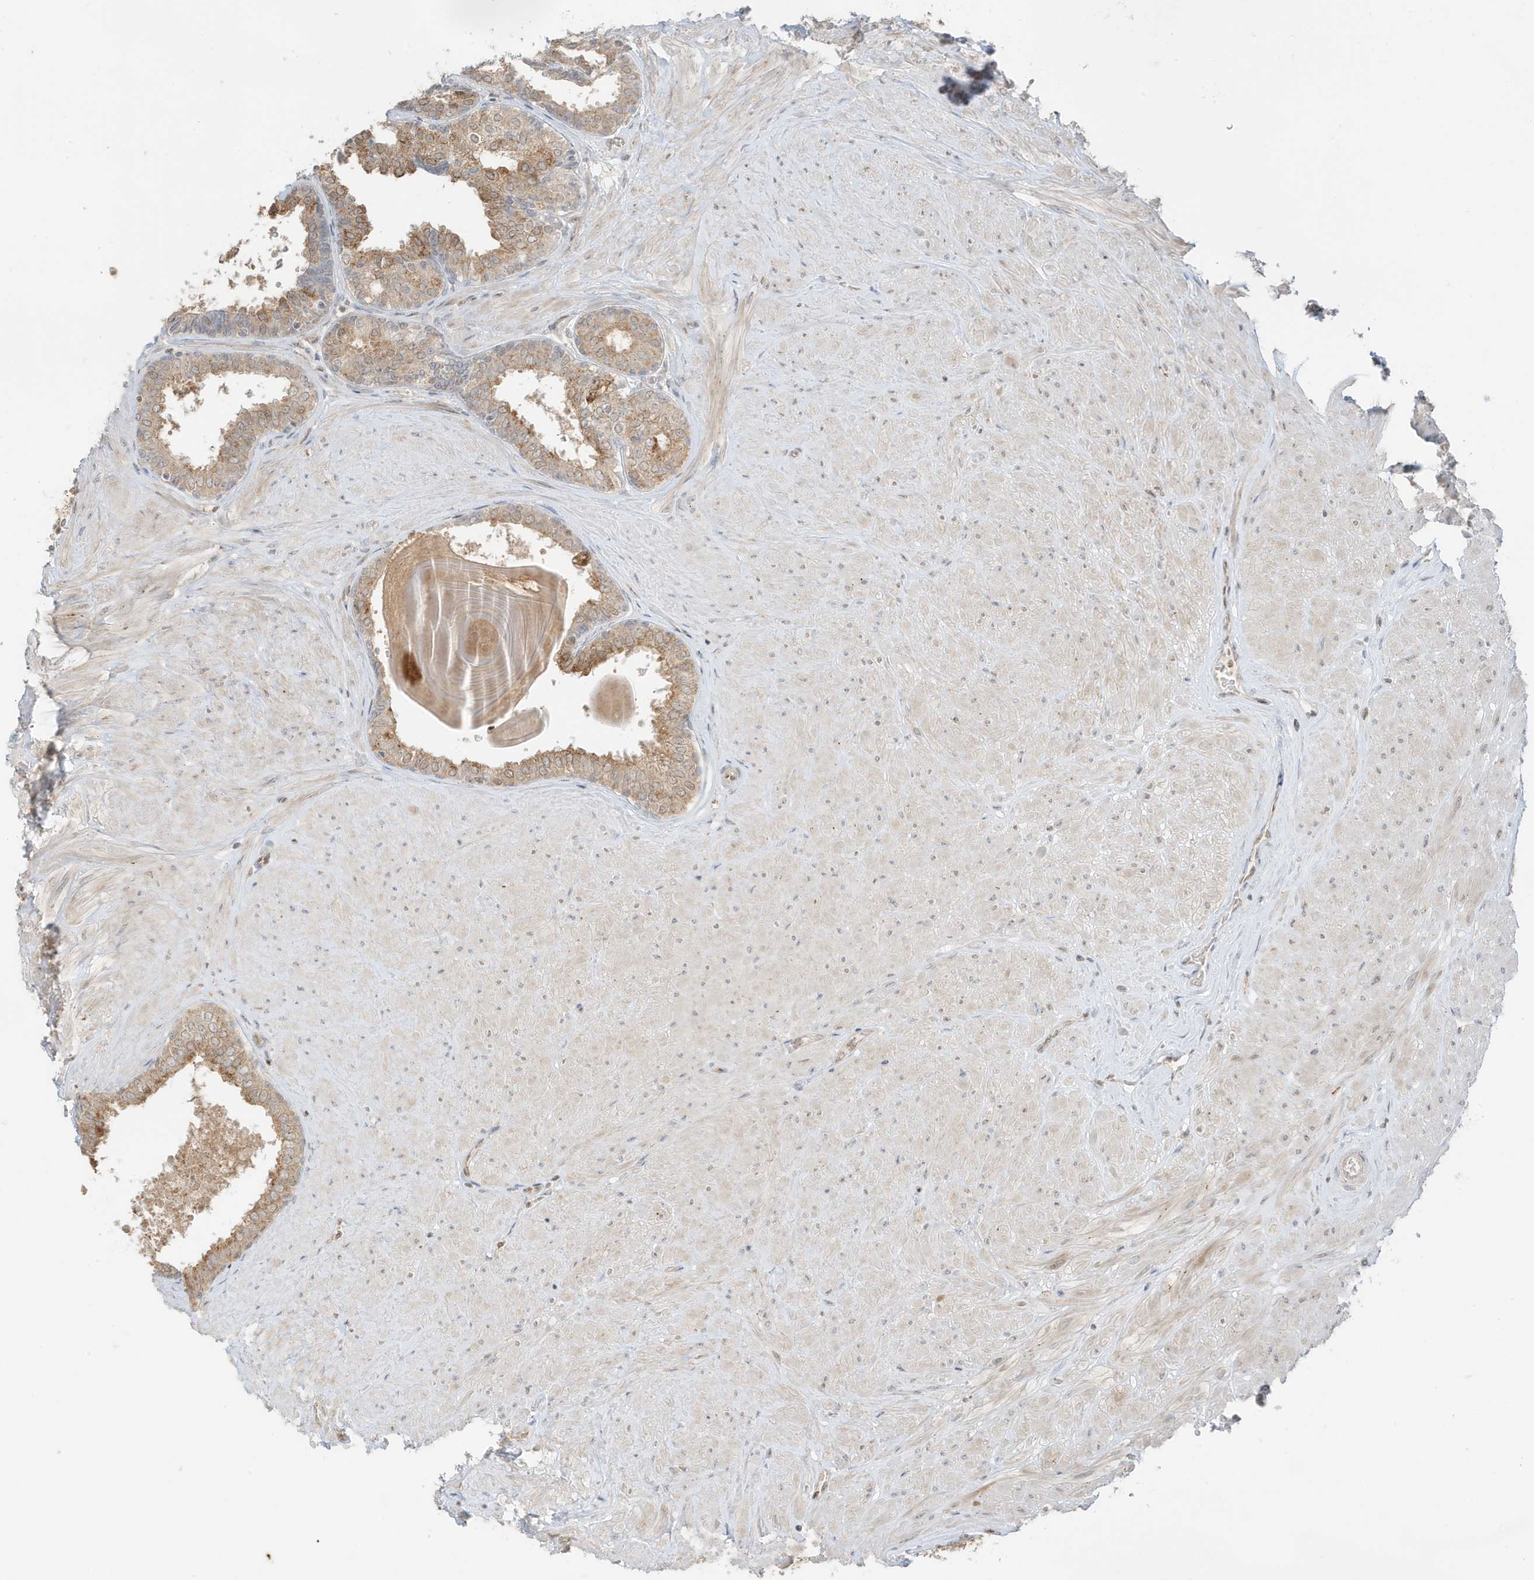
{"staining": {"intensity": "strong", "quantity": ">75%", "location": "cytoplasmic/membranous,nuclear"}, "tissue": "prostate", "cell_type": "Glandular cells", "image_type": "normal", "snomed": [{"axis": "morphology", "description": "Normal tissue, NOS"}, {"axis": "topography", "description": "Prostate"}], "caption": "Immunohistochemistry of benign human prostate demonstrates high levels of strong cytoplasmic/membranous,nuclear staining in approximately >75% of glandular cells.", "gene": "ZBTB41", "patient": {"sex": "male", "age": 48}}